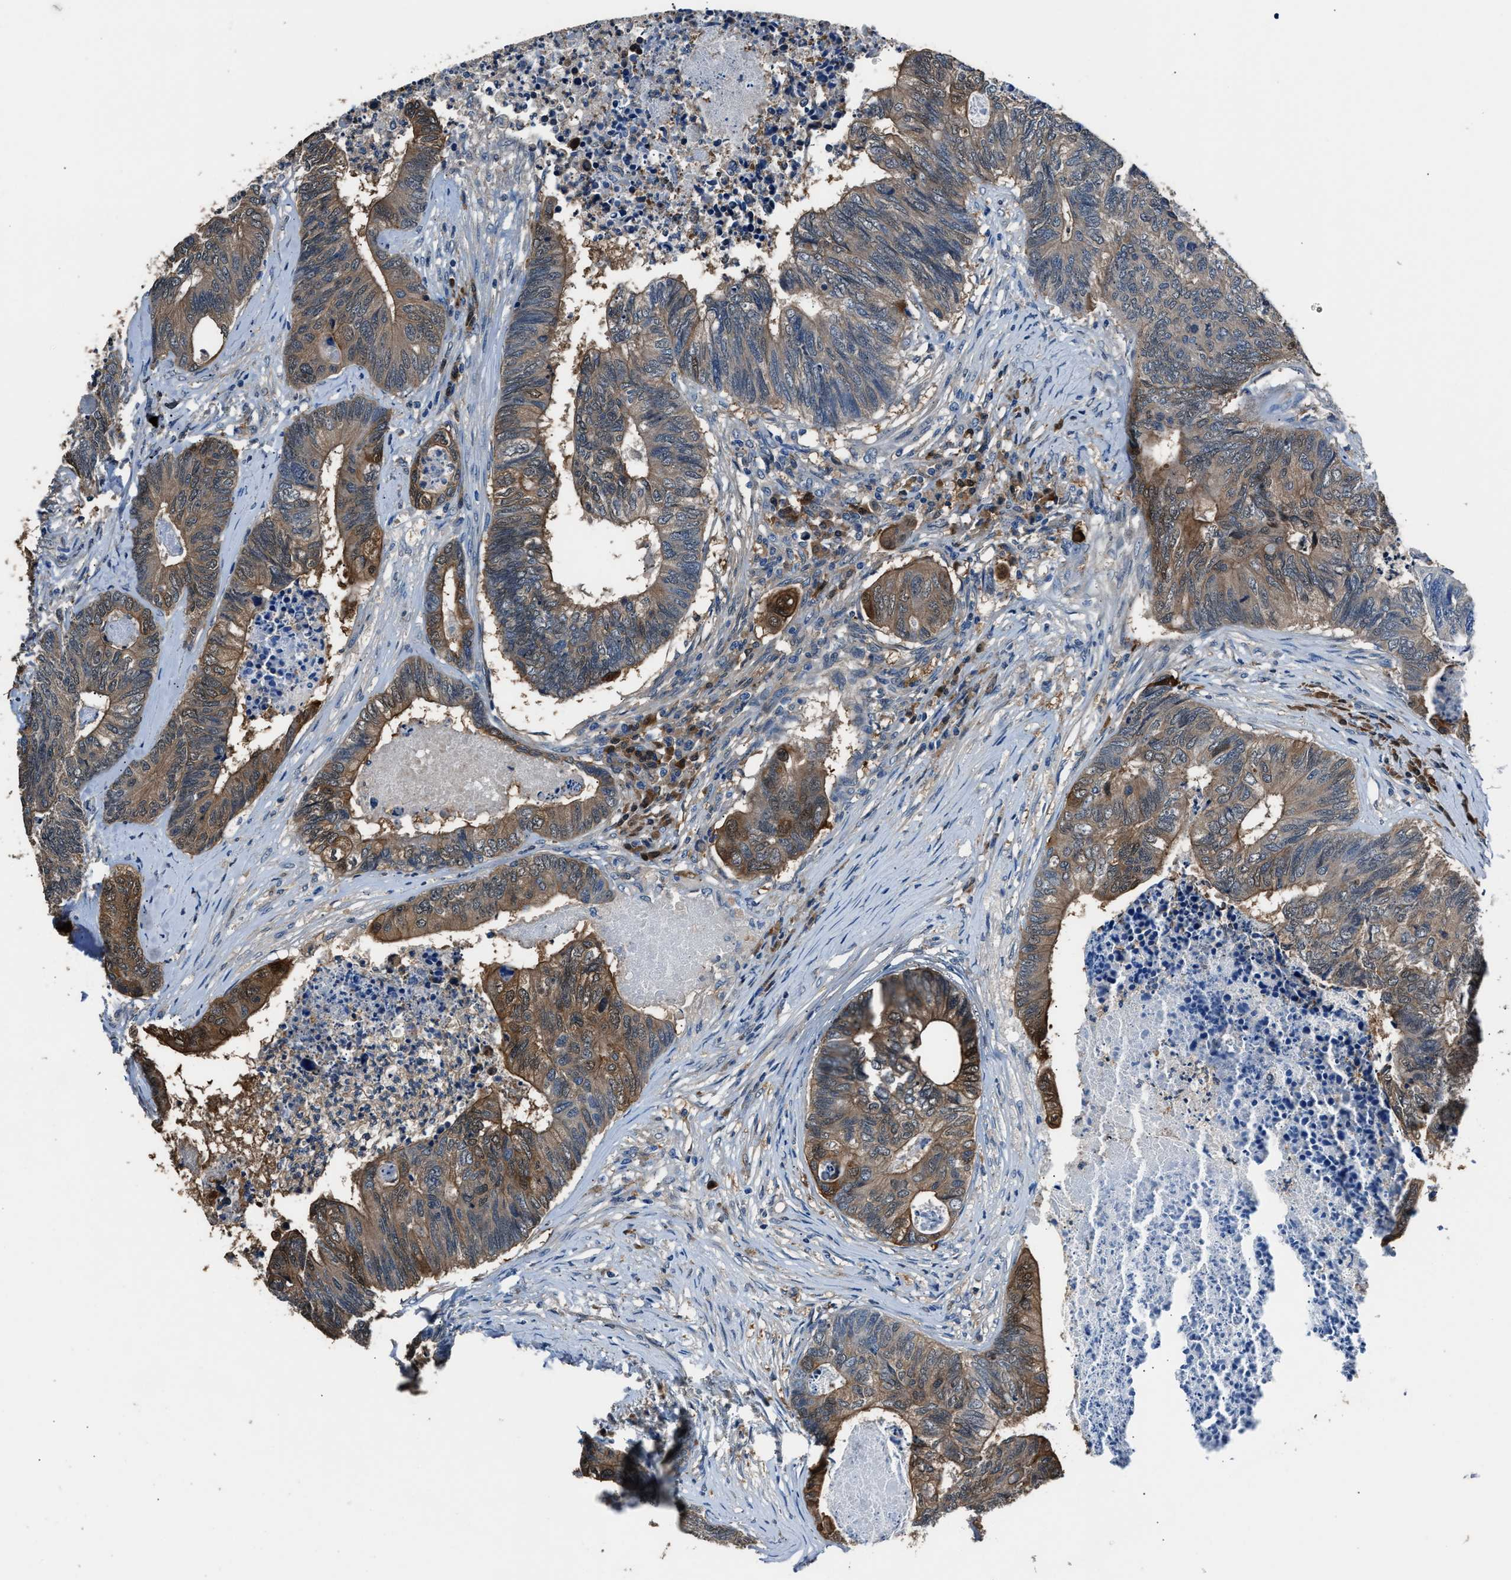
{"staining": {"intensity": "moderate", "quantity": ">75%", "location": "cytoplasmic/membranous"}, "tissue": "colorectal cancer", "cell_type": "Tumor cells", "image_type": "cancer", "snomed": [{"axis": "morphology", "description": "Adenocarcinoma, NOS"}, {"axis": "topography", "description": "Colon"}], "caption": "High-magnification brightfield microscopy of colorectal cancer stained with DAB (3,3'-diaminobenzidine) (brown) and counterstained with hematoxylin (blue). tumor cells exhibit moderate cytoplasmic/membranous positivity is appreciated in about>75% of cells.", "gene": "GSTP1", "patient": {"sex": "female", "age": 67}}